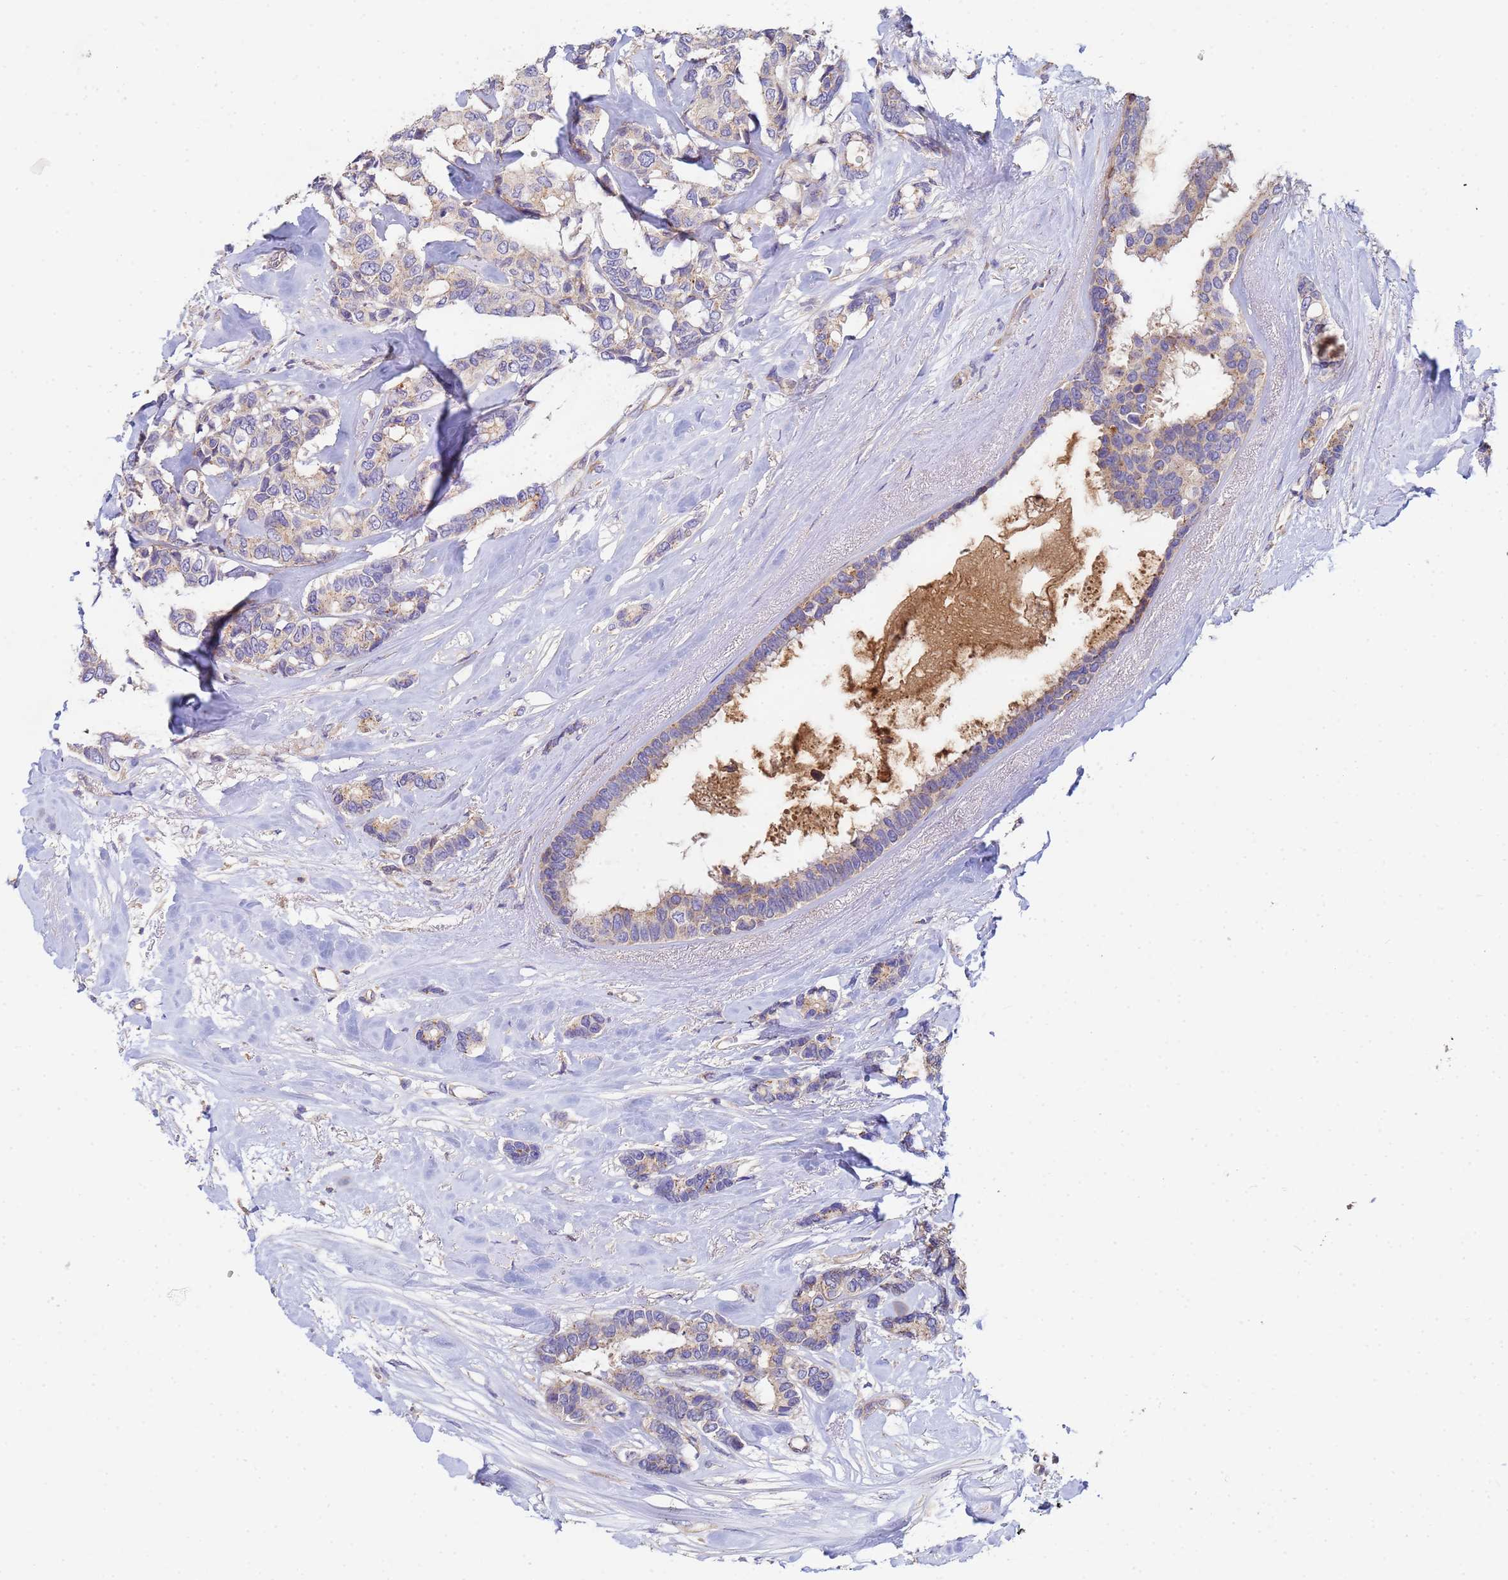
{"staining": {"intensity": "weak", "quantity": "25%-75%", "location": "cytoplasmic/membranous"}, "tissue": "breast cancer", "cell_type": "Tumor cells", "image_type": "cancer", "snomed": [{"axis": "morphology", "description": "Duct carcinoma"}, {"axis": "topography", "description": "Breast"}], "caption": "Breast intraductal carcinoma tissue shows weak cytoplasmic/membranous expression in approximately 25%-75% of tumor cells", "gene": "CDC34", "patient": {"sex": "female", "age": 87}}